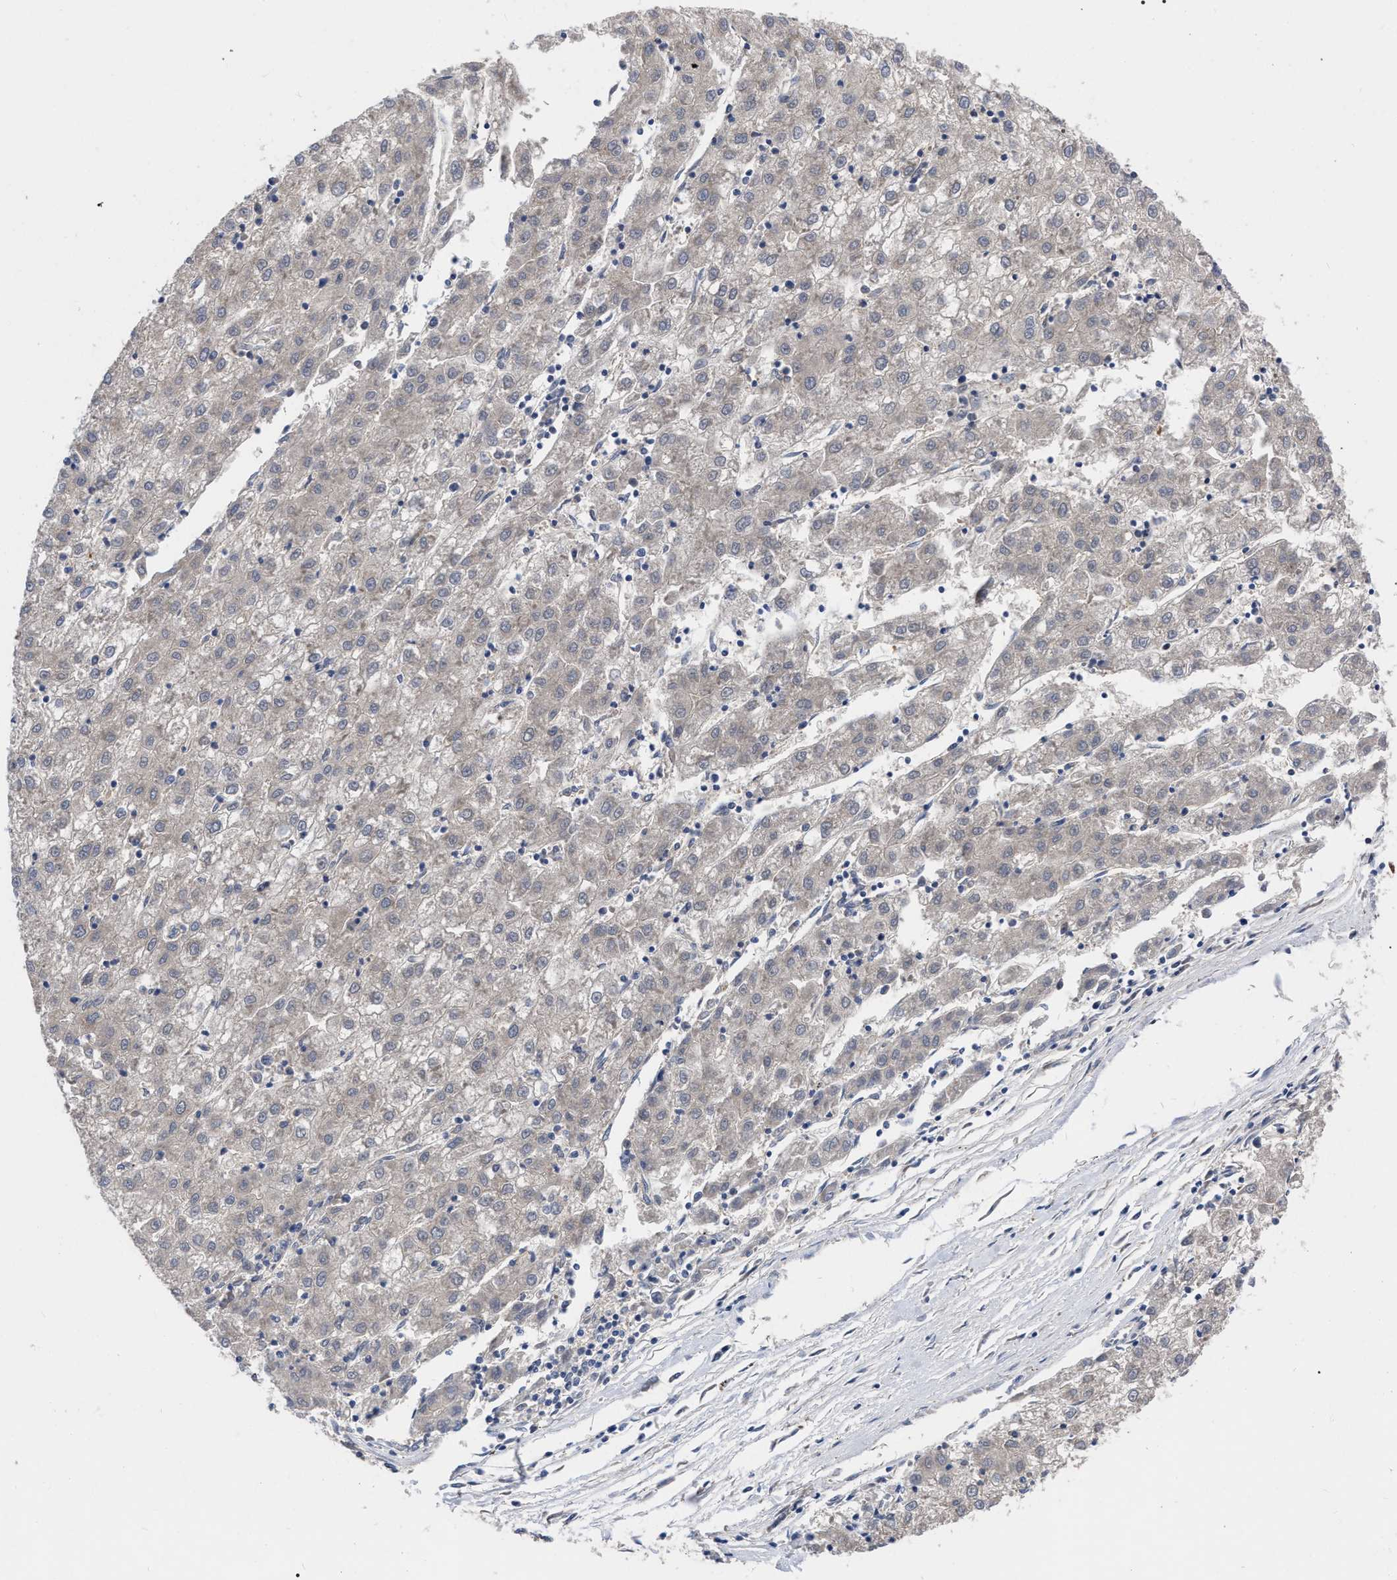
{"staining": {"intensity": "negative", "quantity": "none", "location": "none"}, "tissue": "liver cancer", "cell_type": "Tumor cells", "image_type": "cancer", "snomed": [{"axis": "morphology", "description": "Carcinoma, Hepatocellular, NOS"}, {"axis": "topography", "description": "Liver"}], "caption": "Immunohistochemical staining of human liver cancer (hepatocellular carcinoma) reveals no significant expression in tumor cells.", "gene": "CDKN2C", "patient": {"sex": "male", "age": 72}}